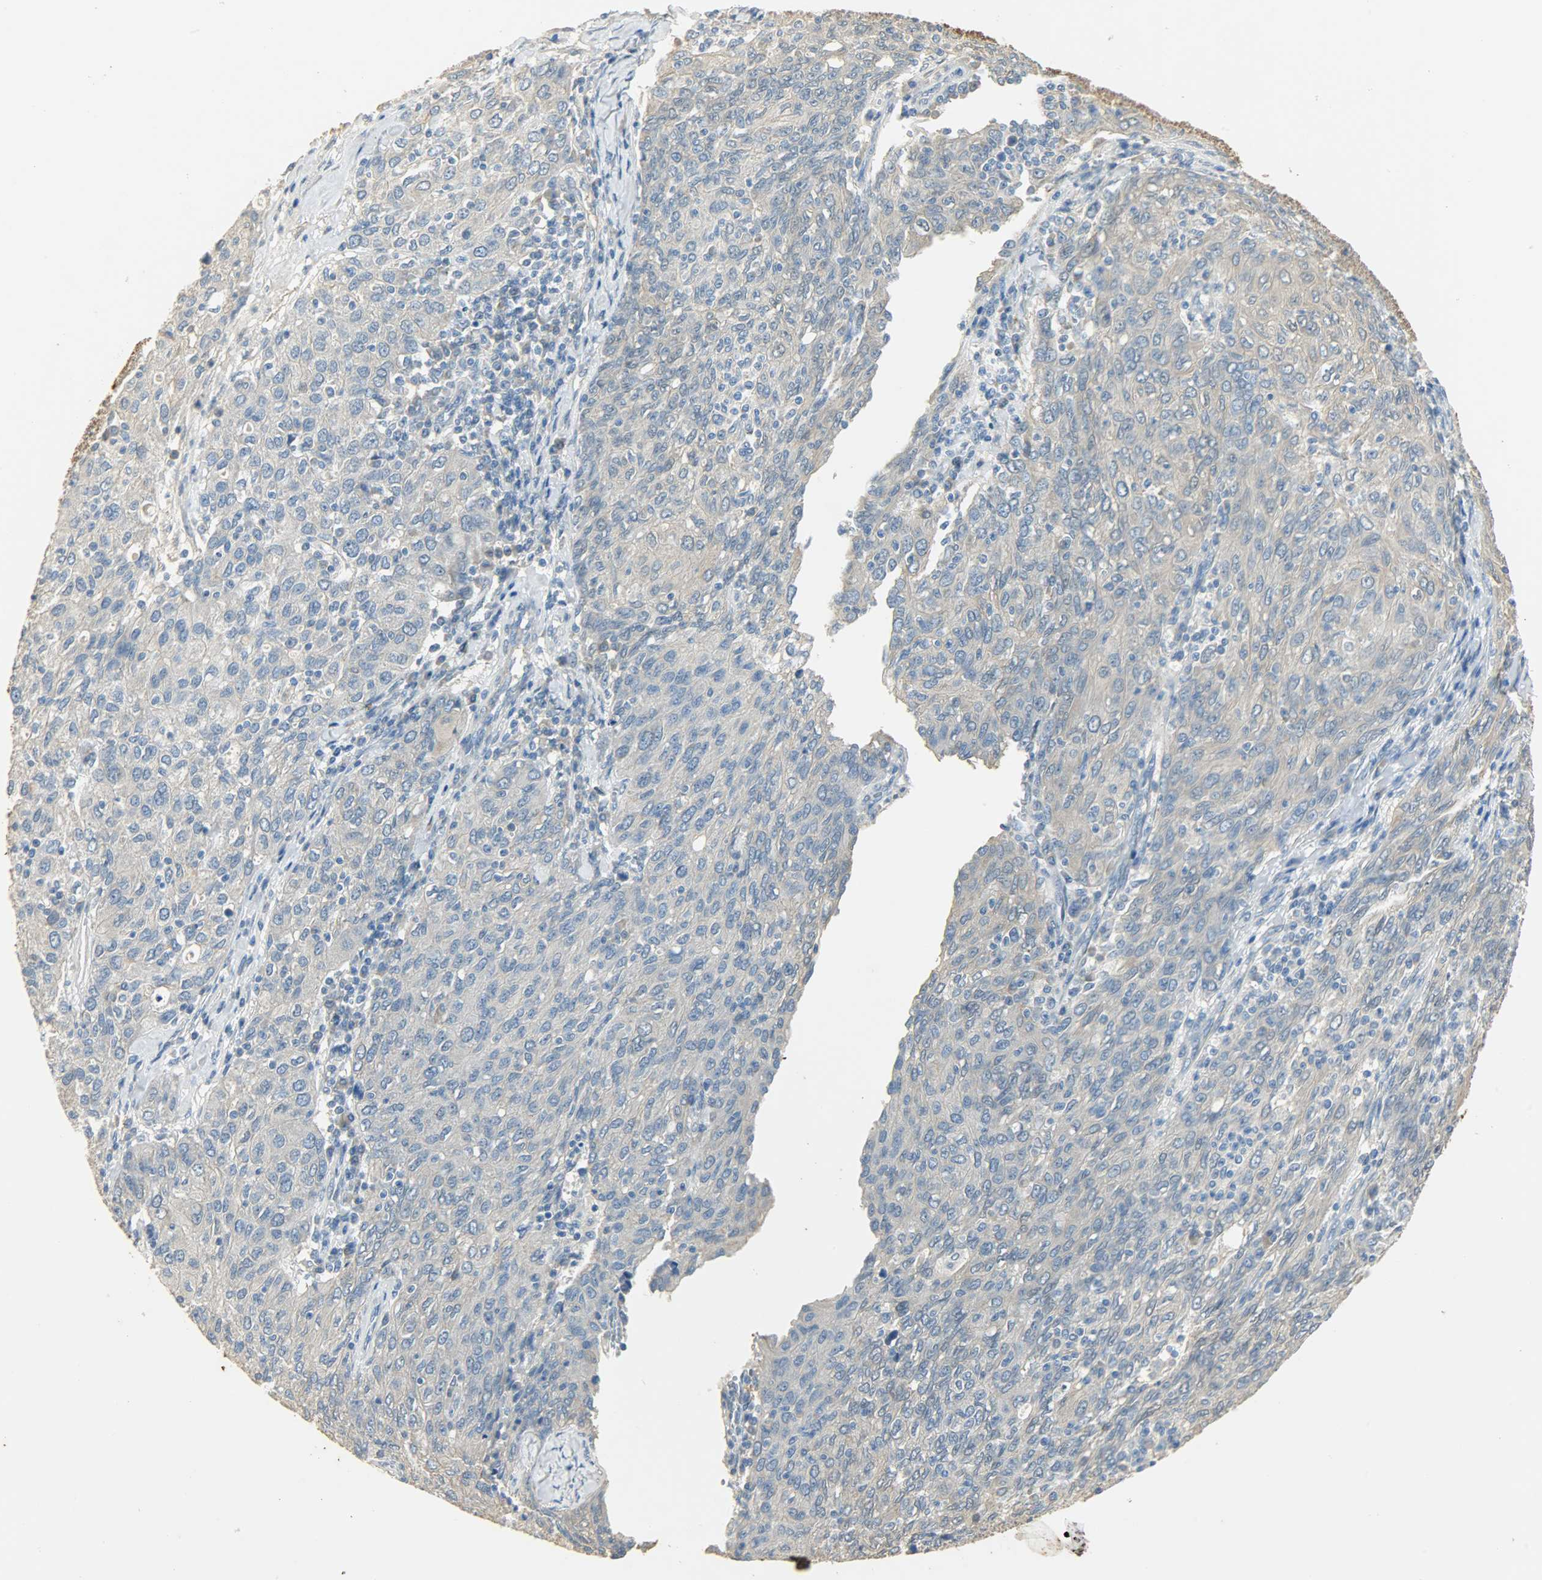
{"staining": {"intensity": "weak", "quantity": "25%-75%", "location": "cytoplasmic/membranous"}, "tissue": "ovarian cancer", "cell_type": "Tumor cells", "image_type": "cancer", "snomed": [{"axis": "morphology", "description": "Carcinoma, endometroid"}, {"axis": "topography", "description": "Ovary"}], "caption": "This is a micrograph of immunohistochemistry (IHC) staining of endometroid carcinoma (ovarian), which shows weak staining in the cytoplasmic/membranous of tumor cells.", "gene": "USP13", "patient": {"sex": "female", "age": 50}}